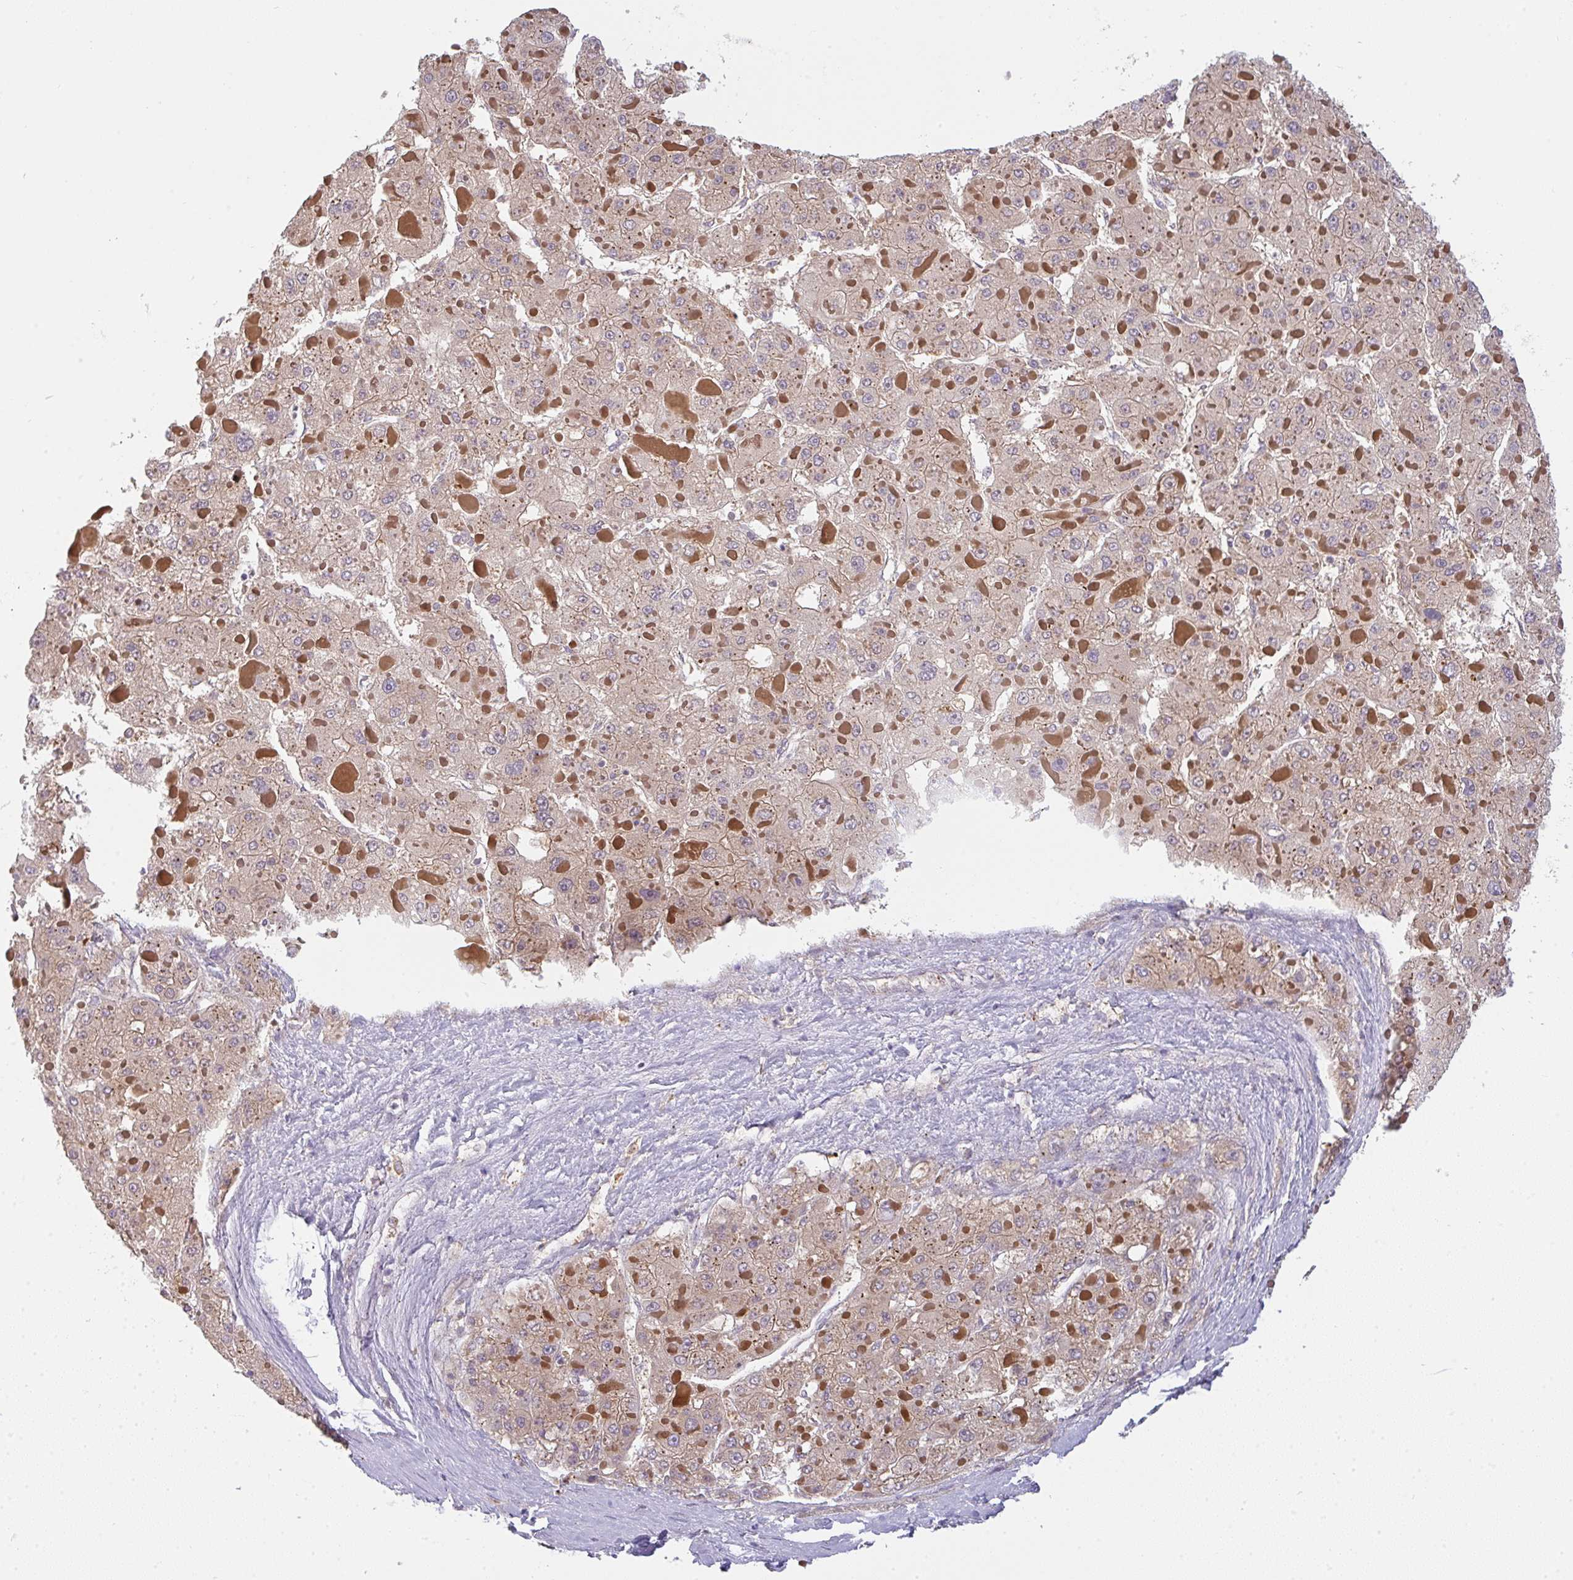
{"staining": {"intensity": "weak", "quantity": ">75%", "location": "cytoplasmic/membranous"}, "tissue": "liver cancer", "cell_type": "Tumor cells", "image_type": "cancer", "snomed": [{"axis": "morphology", "description": "Carcinoma, Hepatocellular, NOS"}, {"axis": "topography", "description": "Liver"}], "caption": "DAB (3,3'-diaminobenzidine) immunohistochemical staining of human hepatocellular carcinoma (liver) demonstrates weak cytoplasmic/membranous protein expression in about >75% of tumor cells.", "gene": "SNX5", "patient": {"sex": "female", "age": 73}}